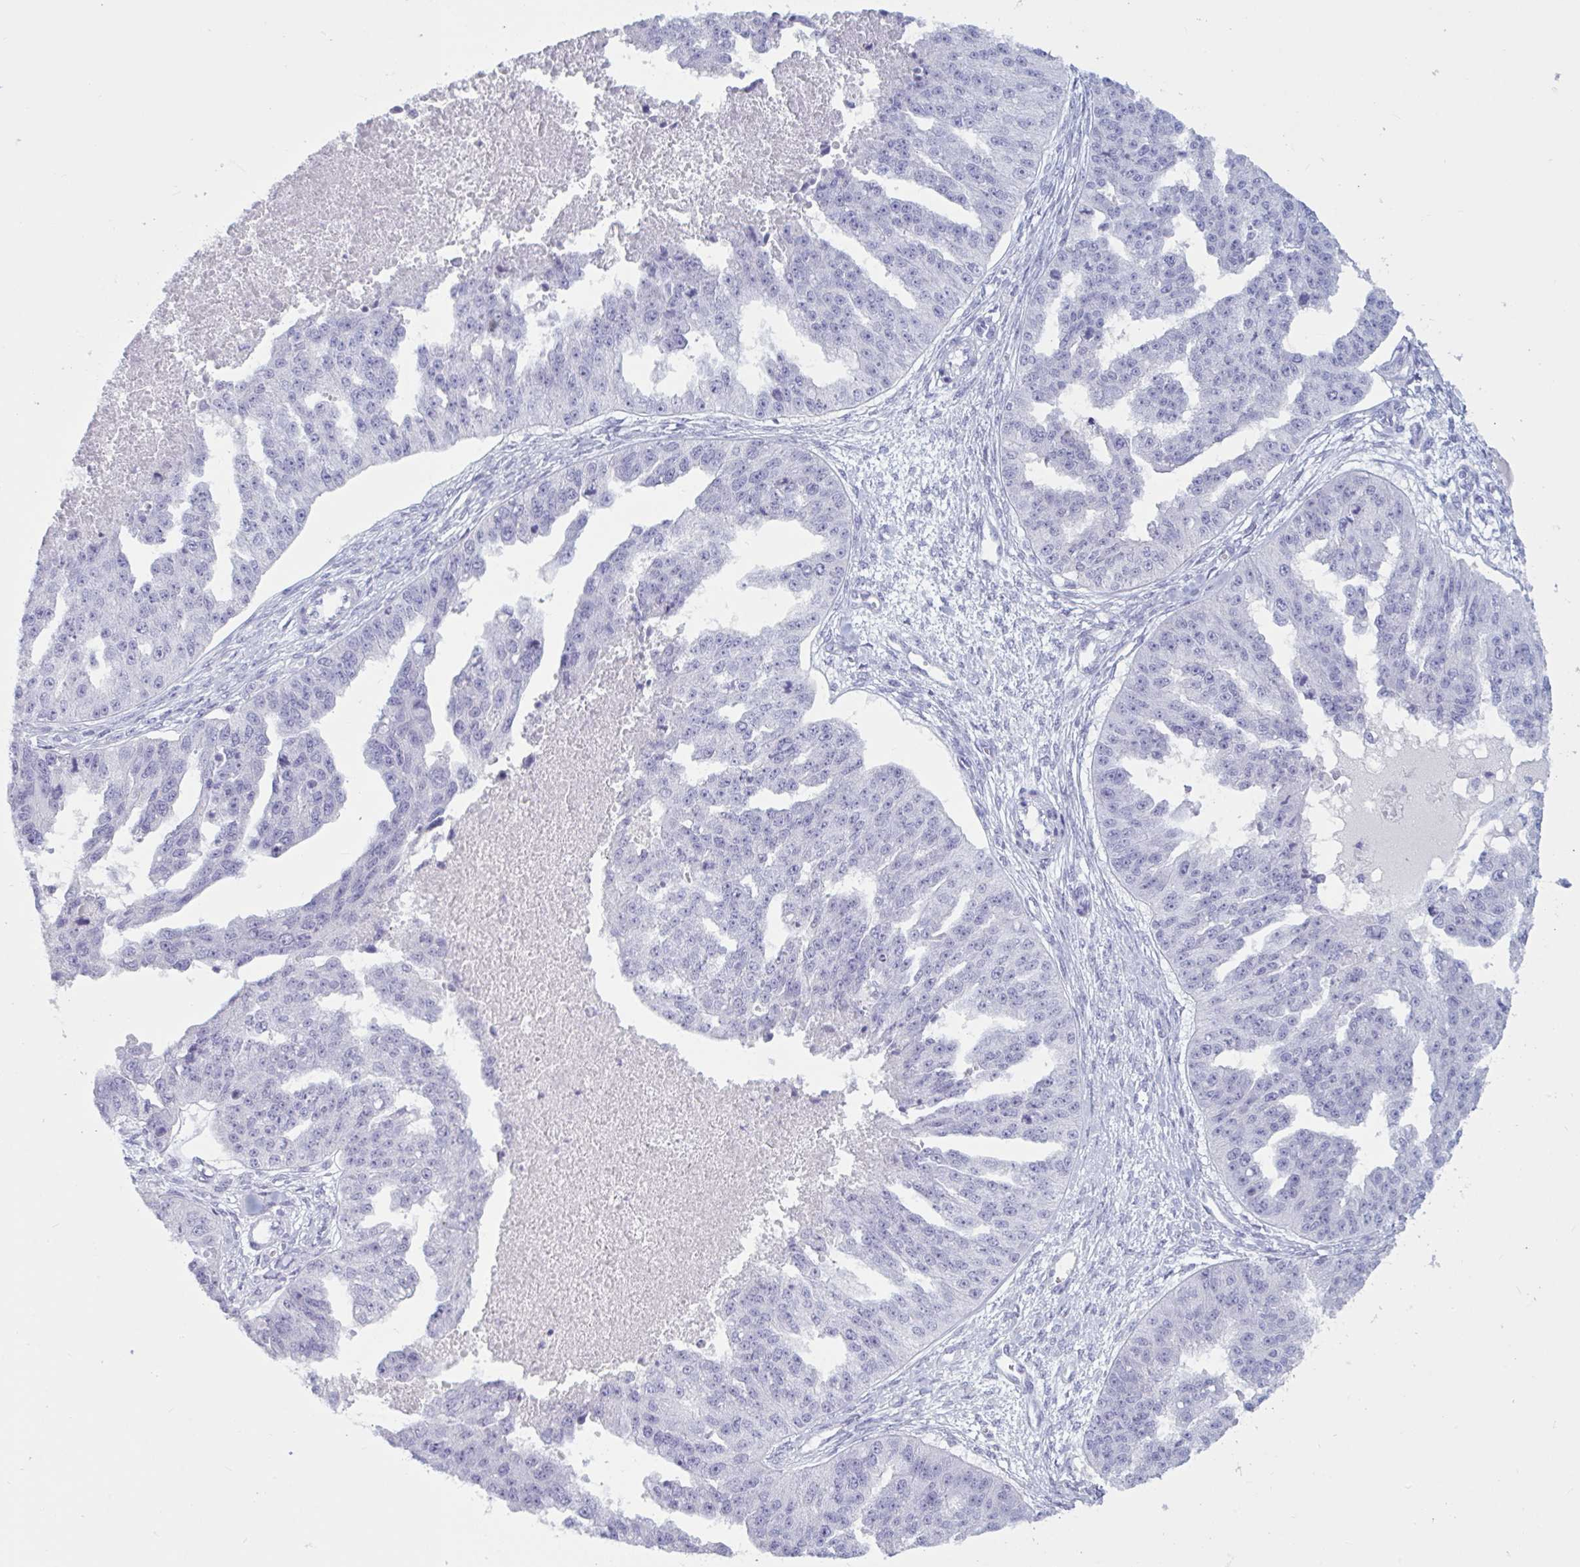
{"staining": {"intensity": "negative", "quantity": "none", "location": "none"}, "tissue": "ovarian cancer", "cell_type": "Tumor cells", "image_type": "cancer", "snomed": [{"axis": "morphology", "description": "Cystadenocarcinoma, serous, NOS"}, {"axis": "topography", "description": "Ovary"}], "caption": "DAB immunohistochemical staining of serous cystadenocarcinoma (ovarian) shows no significant staining in tumor cells.", "gene": "BBS10", "patient": {"sex": "female", "age": 58}}